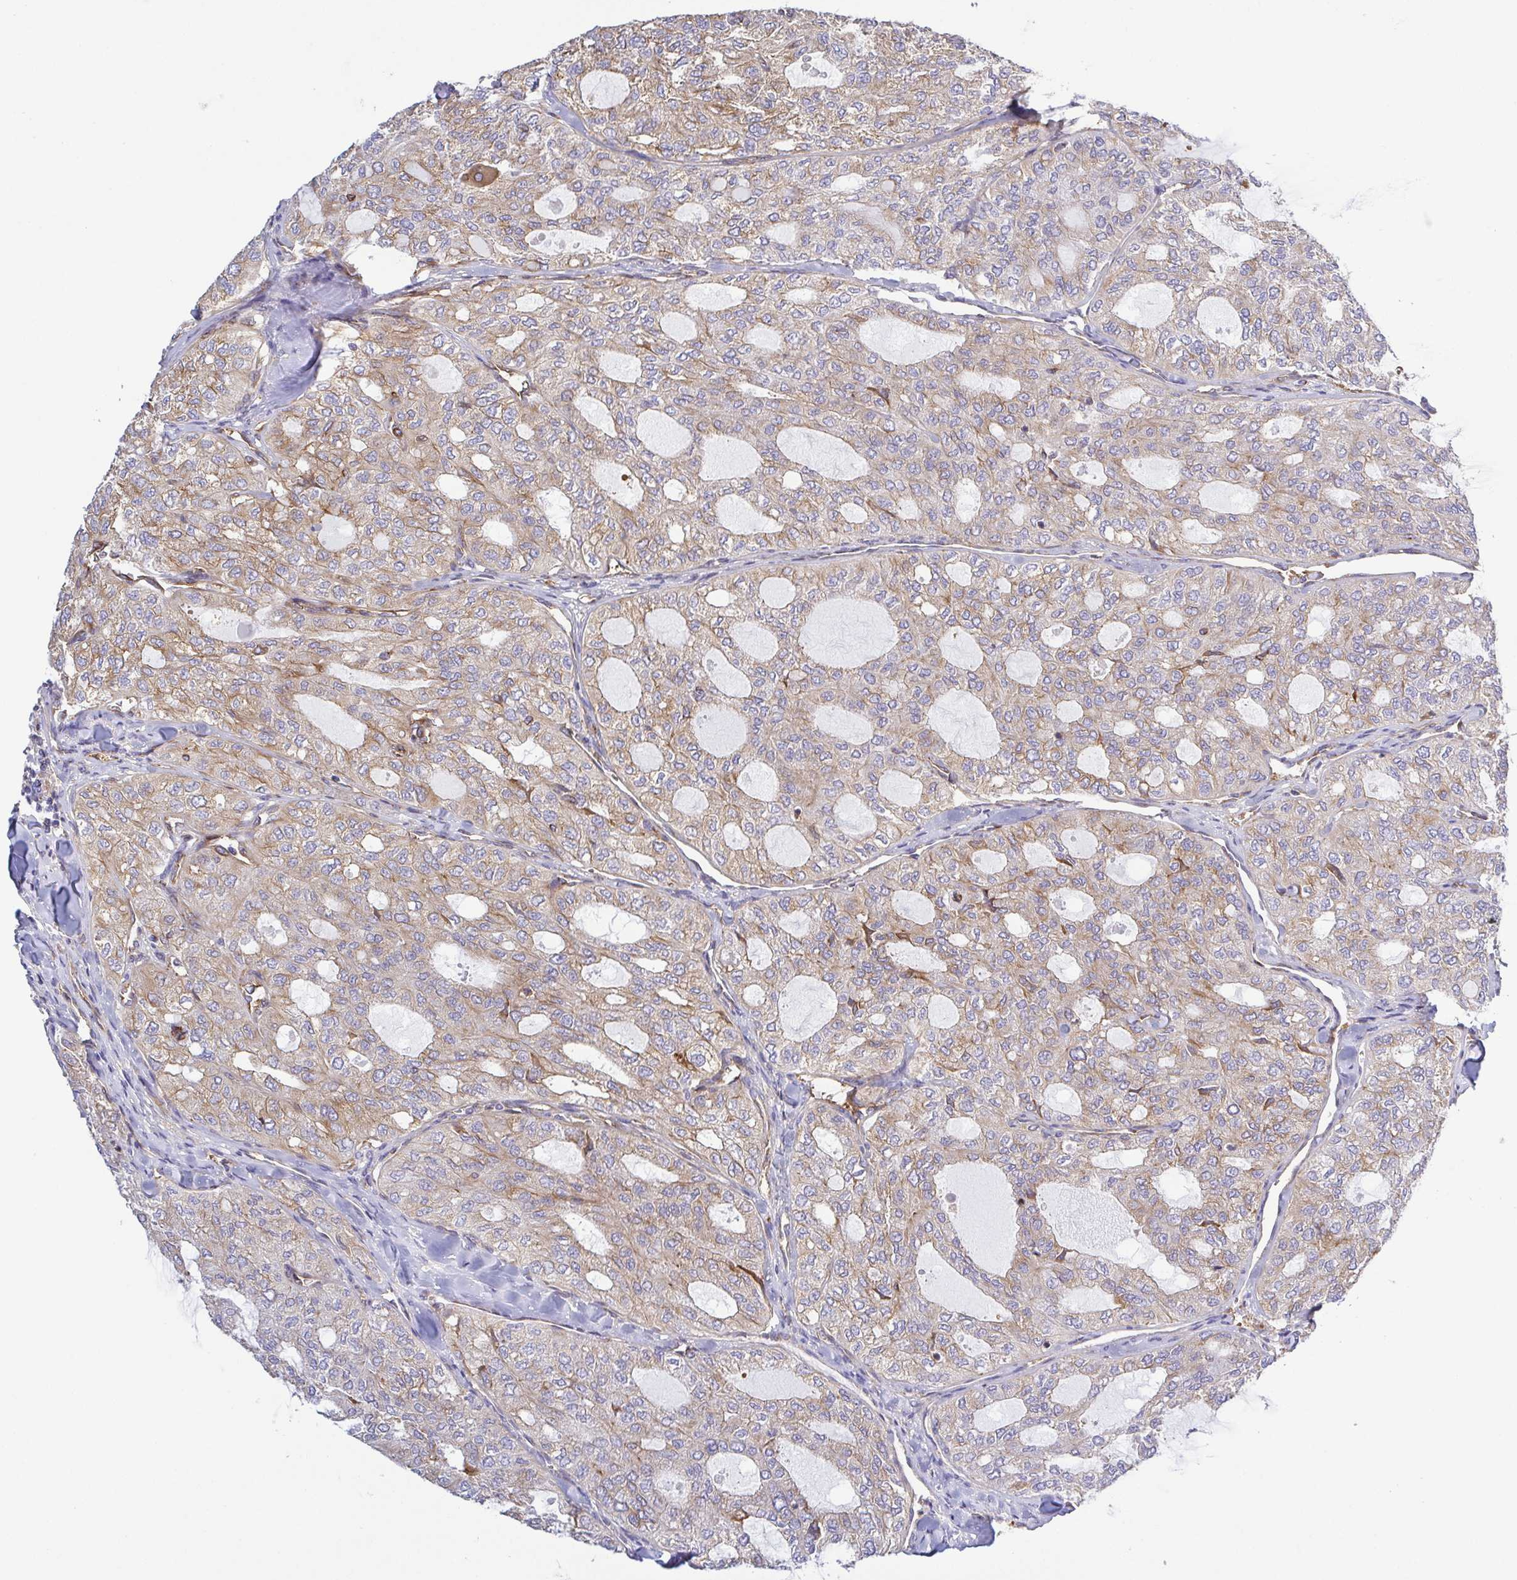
{"staining": {"intensity": "moderate", "quantity": "25%-75%", "location": "cytoplasmic/membranous"}, "tissue": "thyroid cancer", "cell_type": "Tumor cells", "image_type": "cancer", "snomed": [{"axis": "morphology", "description": "Follicular adenoma carcinoma, NOS"}, {"axis": "topography", "description": "Thyroid gland"}], "caption": "Thyroid cancer stained with a protein marker shows moderate staining in tumor cells.", "gene": "KIF5B", "patient": {"sex": "male", "age": 75}}